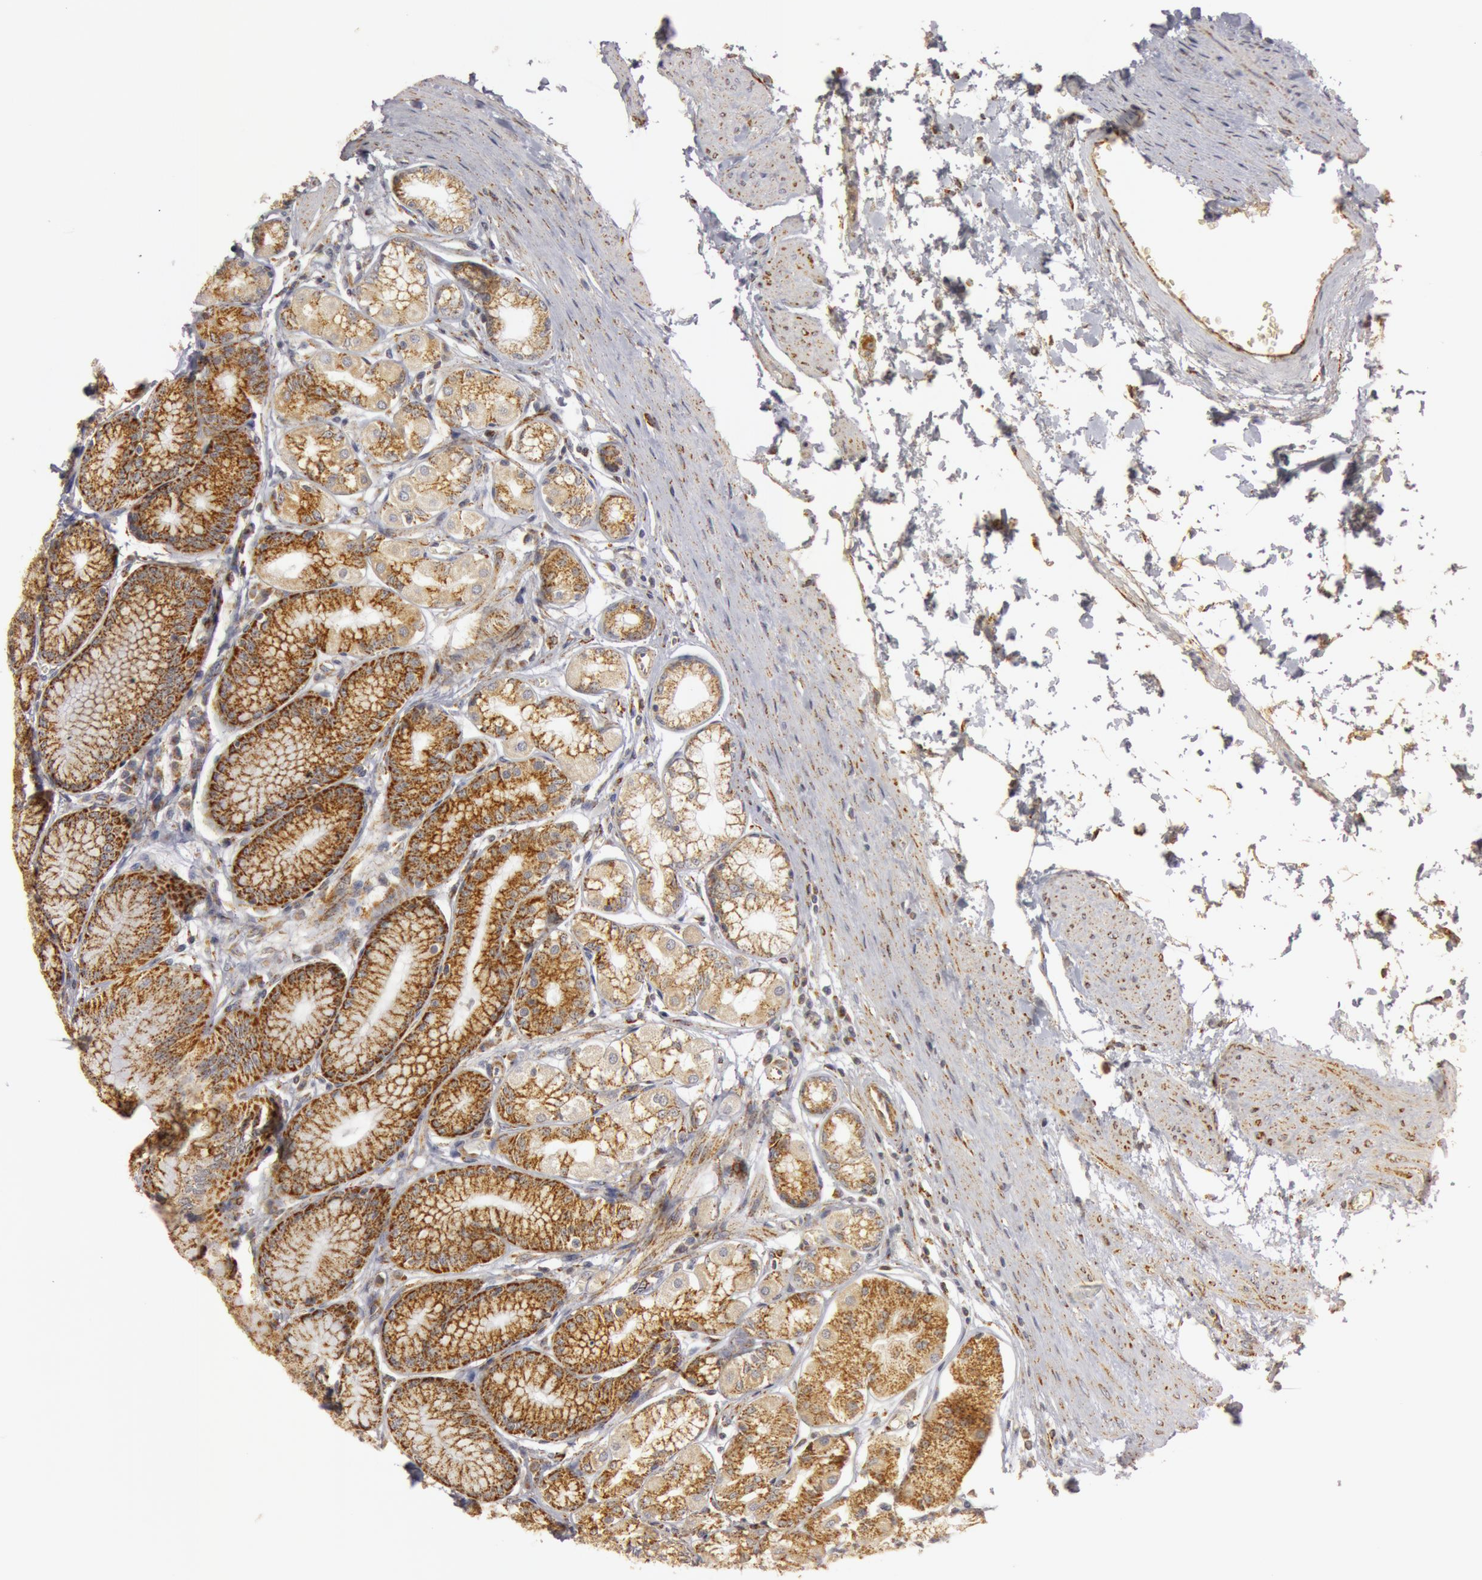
{"staining": {"intensity": "strong", "quantity": ">75%", "location": "cytoplasmic/membranous"}, "tissue": "stomach", "cell_type": "Glandular cells", "image_type": "normal", "snomed": [{"axis": "morphology", "description": "Normal tissue, NOS"}, {"axis": "topography", "description": "Stomach"}, {"axis": "topography", "description": "Stomach, lower"}], "caption": "High-power microscopy captured an immunohistochemistry micrograph of normal stomach, revealing strong cytoplasmic/membranous expression in about >75% of glandular cells.", "gene": "C7", "patient": {"sex": "male", "age": 76}}